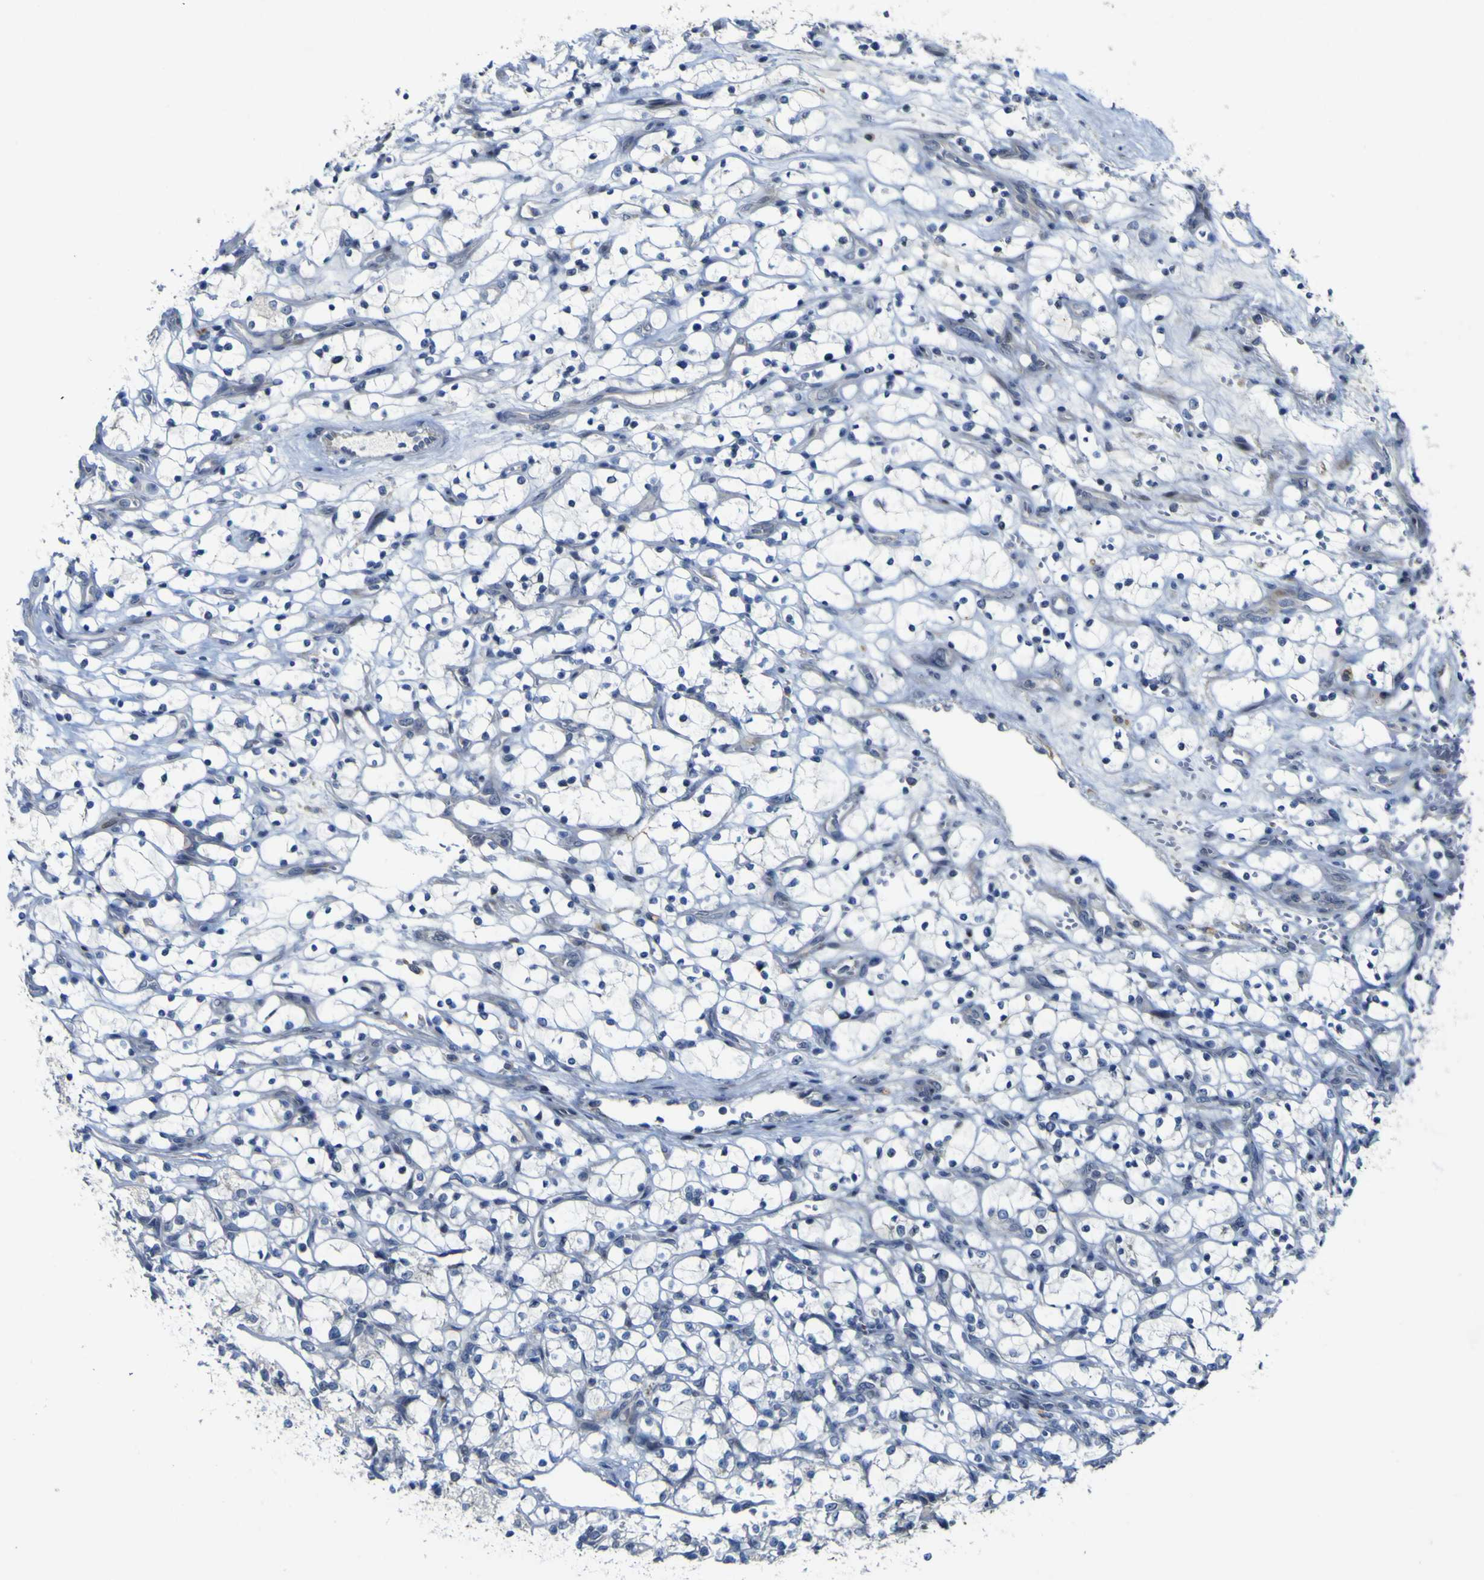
{"staining": {"intensity": "negative", "quantity": "none", "location": "none"}, "tissue": "renal cancer", "cell_type": "Tumor cells", "image_type": "cancer", "snomed": [{"axis": "morphology", "description": "Adenocarcinoma, NOS"}, {"axis": "topography", "description": "Kidney"}], "caption": "IHC micrograph of human renal cancer stained for a protein (brown), which demonstrates no staining in tumor cells.", "gene": "NAV1", "patient": {"sex": "female", "age": 69}}